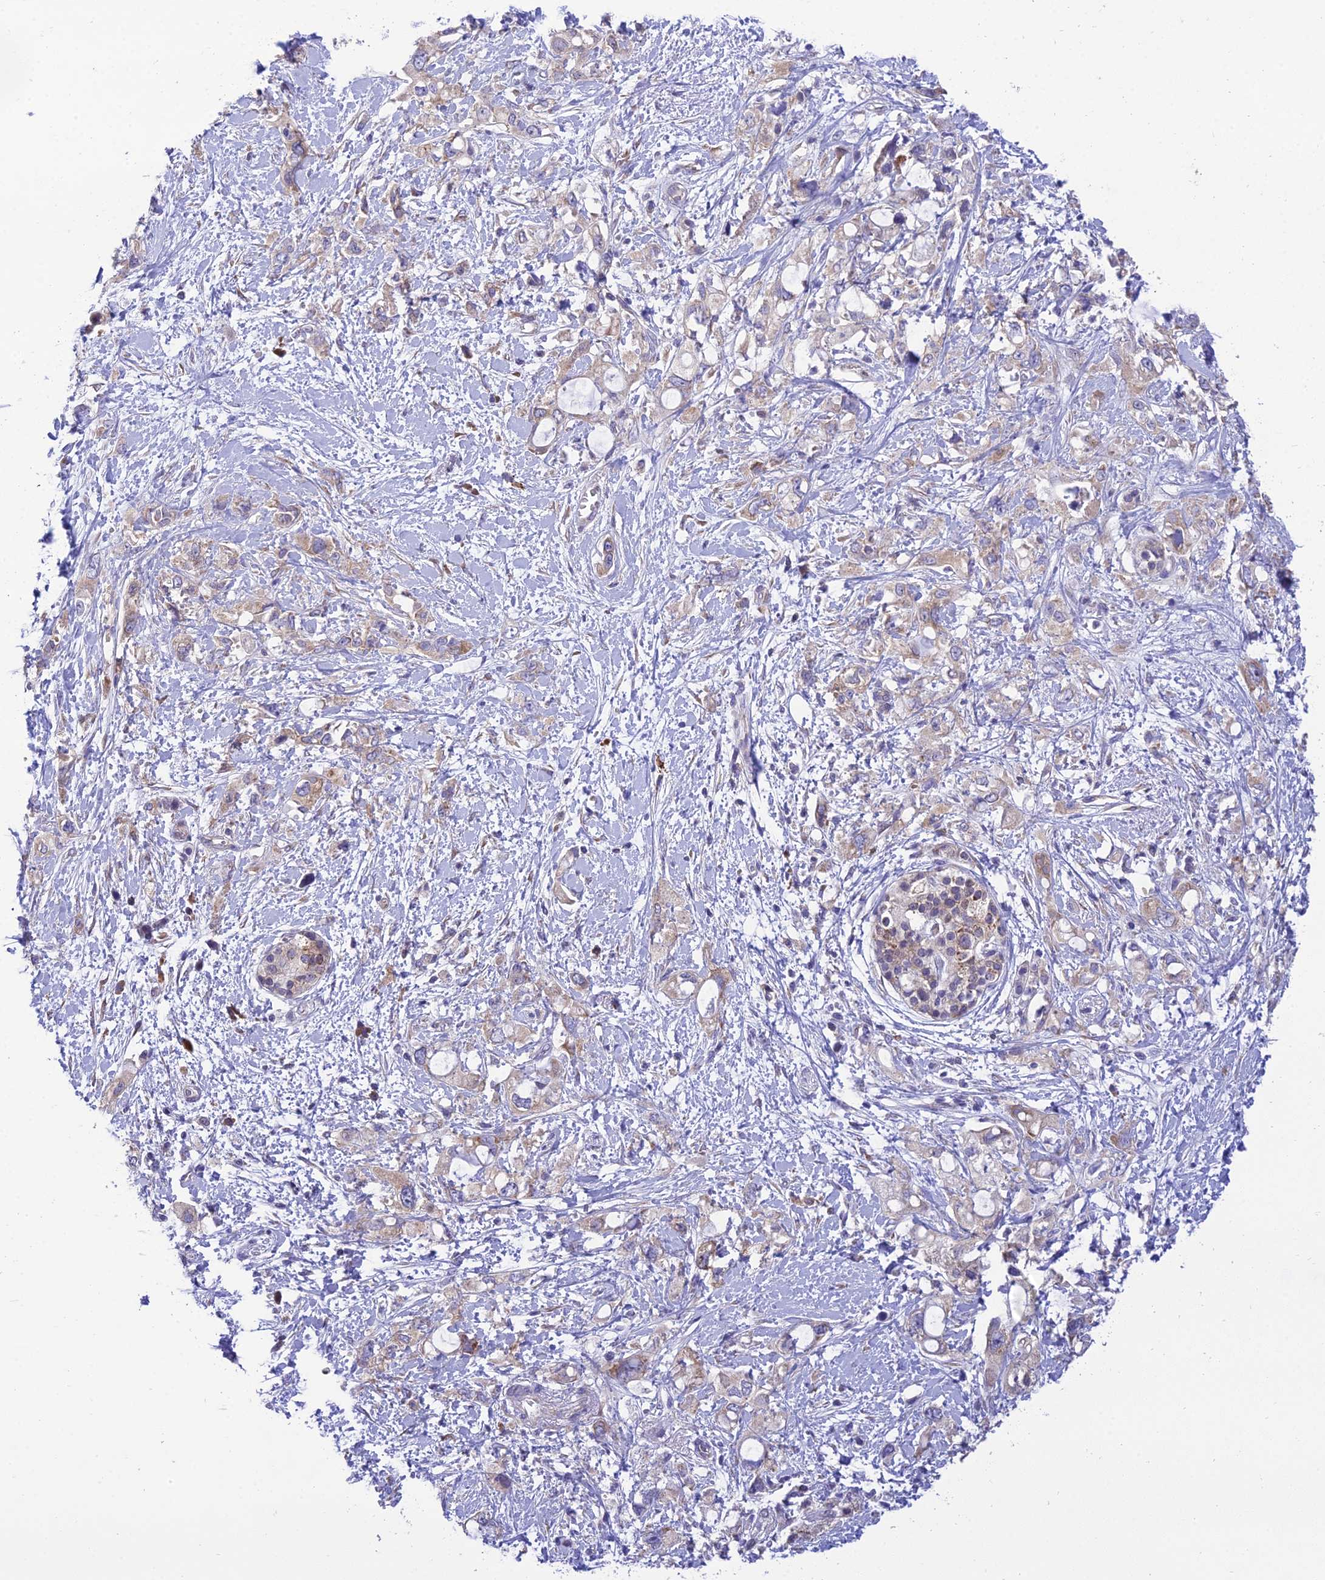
{"staining": {"intensity": "weak", "quantity": "25%-75%", "location": "cytoplasmic/membranous"}, "tissue": "pancreatic cancer", "cell_type": "Tumor cells", "image_type": "cancer", "snomed": [{"axis": "morphology", "description": "Adenocarcinoma, NOS"}, {"axis": "topography", "description": "Pancreas"}], "caption": "IHC of human pancreatic adenocarcinoma reveals low levels of weak cytoplasmic/membranous expression in about 25%-75% of tumor cells.", "gene": "CLCN7", "patient": {"sex": "female", "age": 56}}